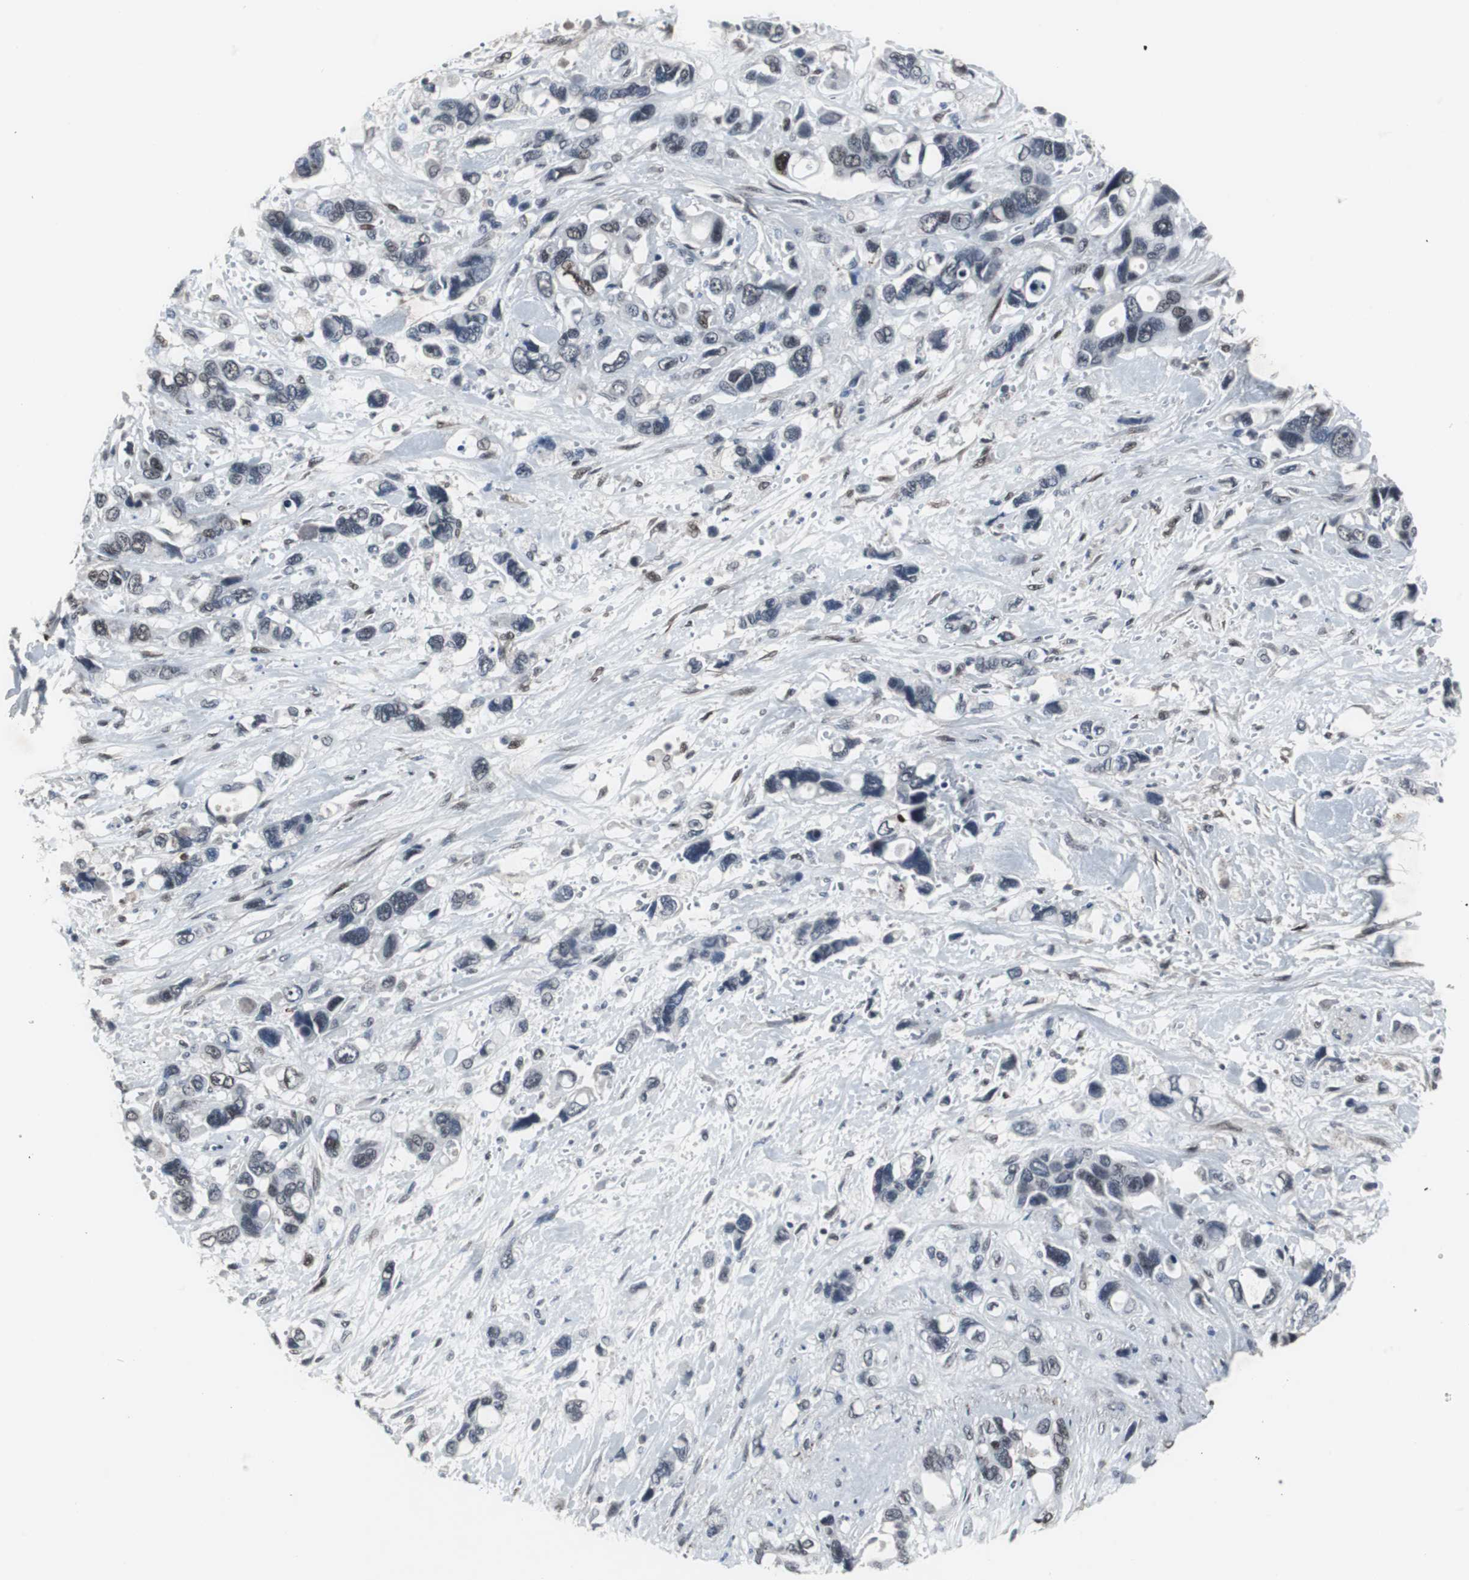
{"staining": {"intensity": "moderate", "quantity": "25%-75%", "location": "nuclear"}, "tissue": "pancreatic cancer", "cell_type": "Tumor cells", "image_type": "cancer", "snomed": [{"axis": "morphology", "description": "Adenocarcinoma, NOS"}, {"axis": "topography", "description": "Pancreas"}], "caption": "Tumor cells display medium levels of moderate nuclear staining in about 25%-75% of cells in human pancreatic cancer (adenocarcinoma).", "gene": "FOXP4", "patient": {"sex": "male", "age": 46}}